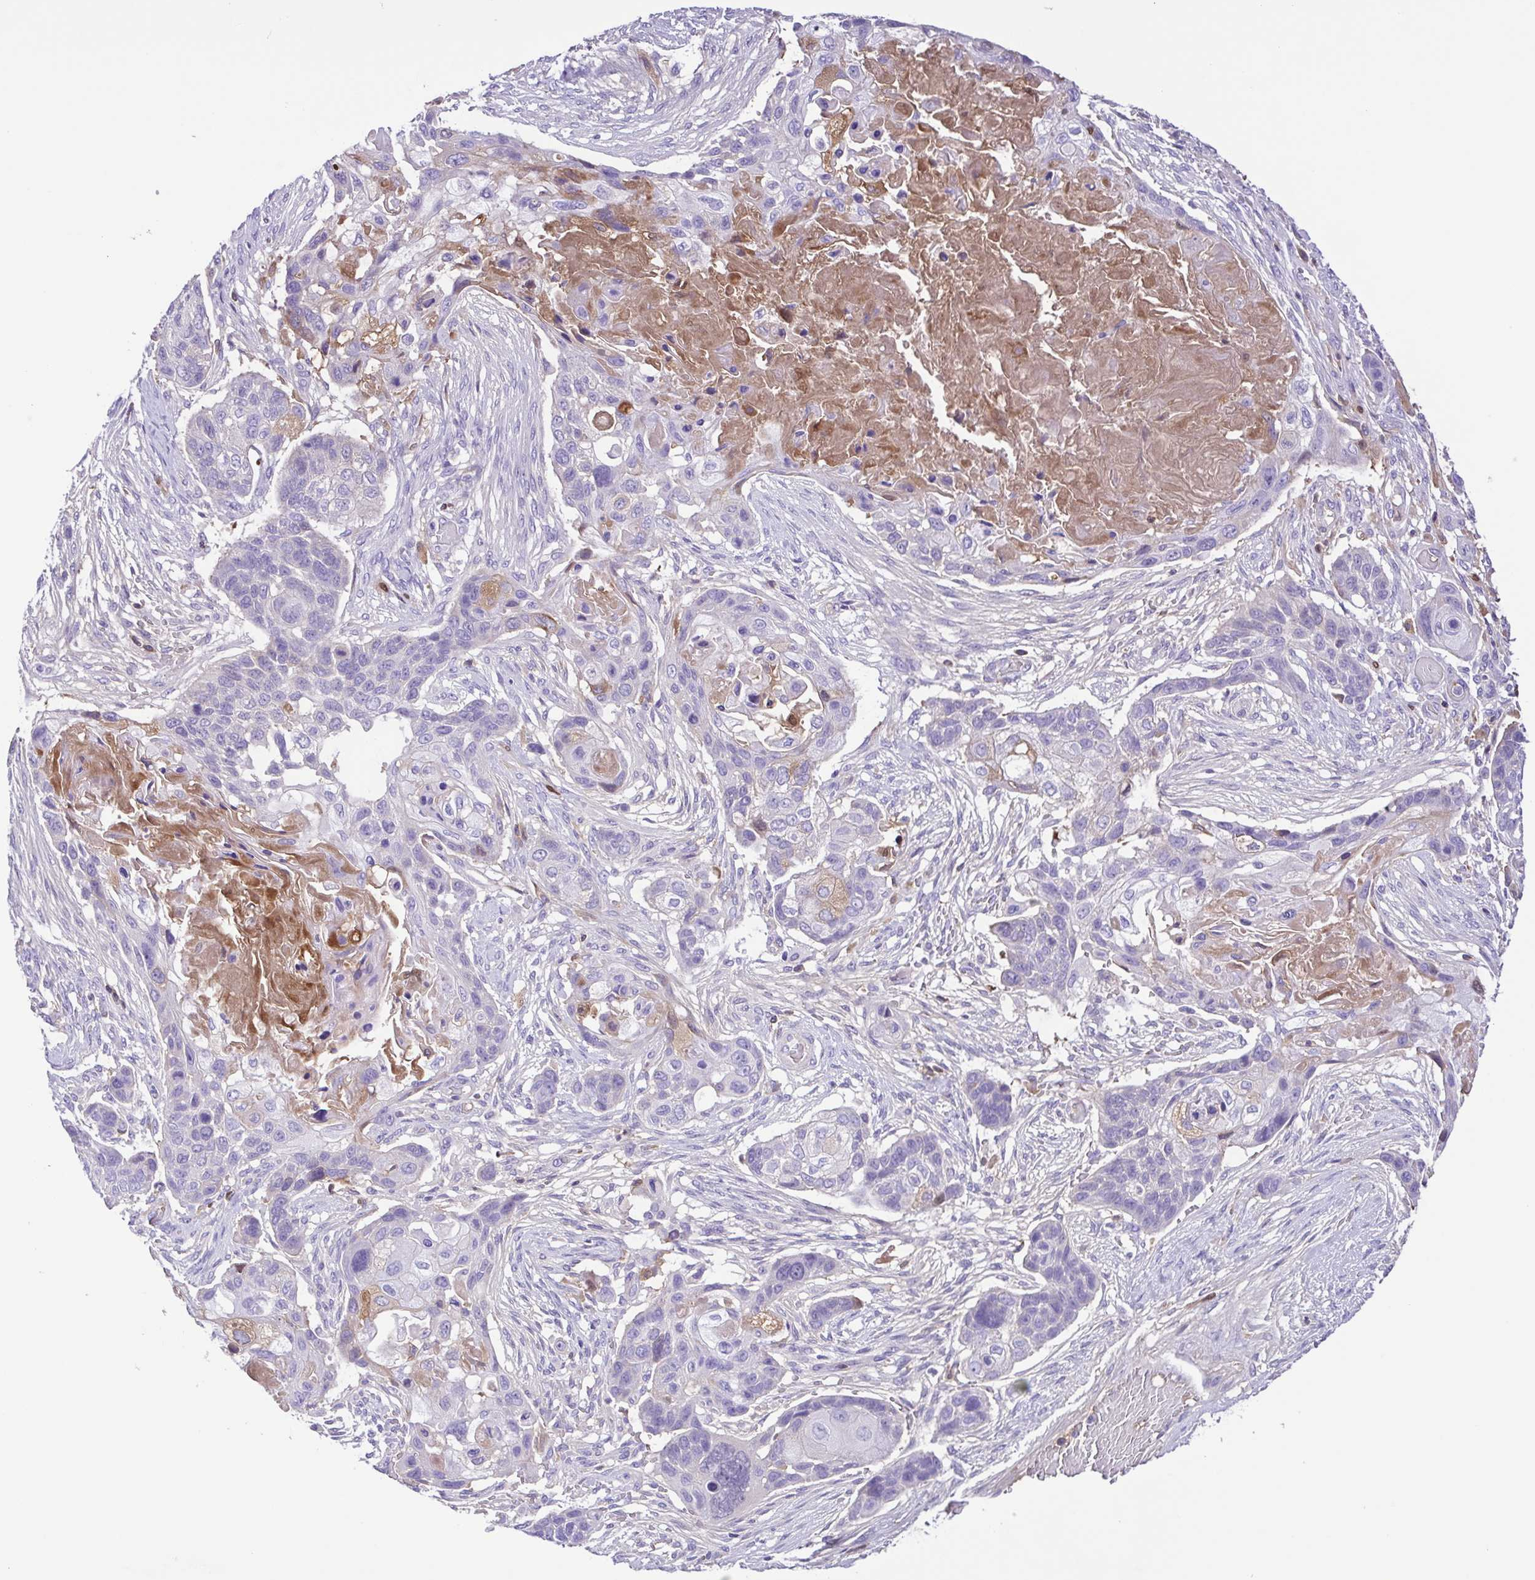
{"staining": {"intensity": "negative", "quantity": "none", "location": "none"}, "tissue": "lung cancer", "cell_type": "Tumor cells", "image_type": "cancer", "snomed": [{"axis": "morphology", "description": "Squamous cell carcinoma, NOS"}, {"axis": "topography", "description": "Lung"}], "caption": "High power microscopy histopathology image of an immunohistochemistry (IHC) photomicrograph of lung cancer (squamous cell carcinoma), revealing no significant expression in tumor cells.", "gene": "IGFL1", "patient": {"sex": "male", "age": 69}}